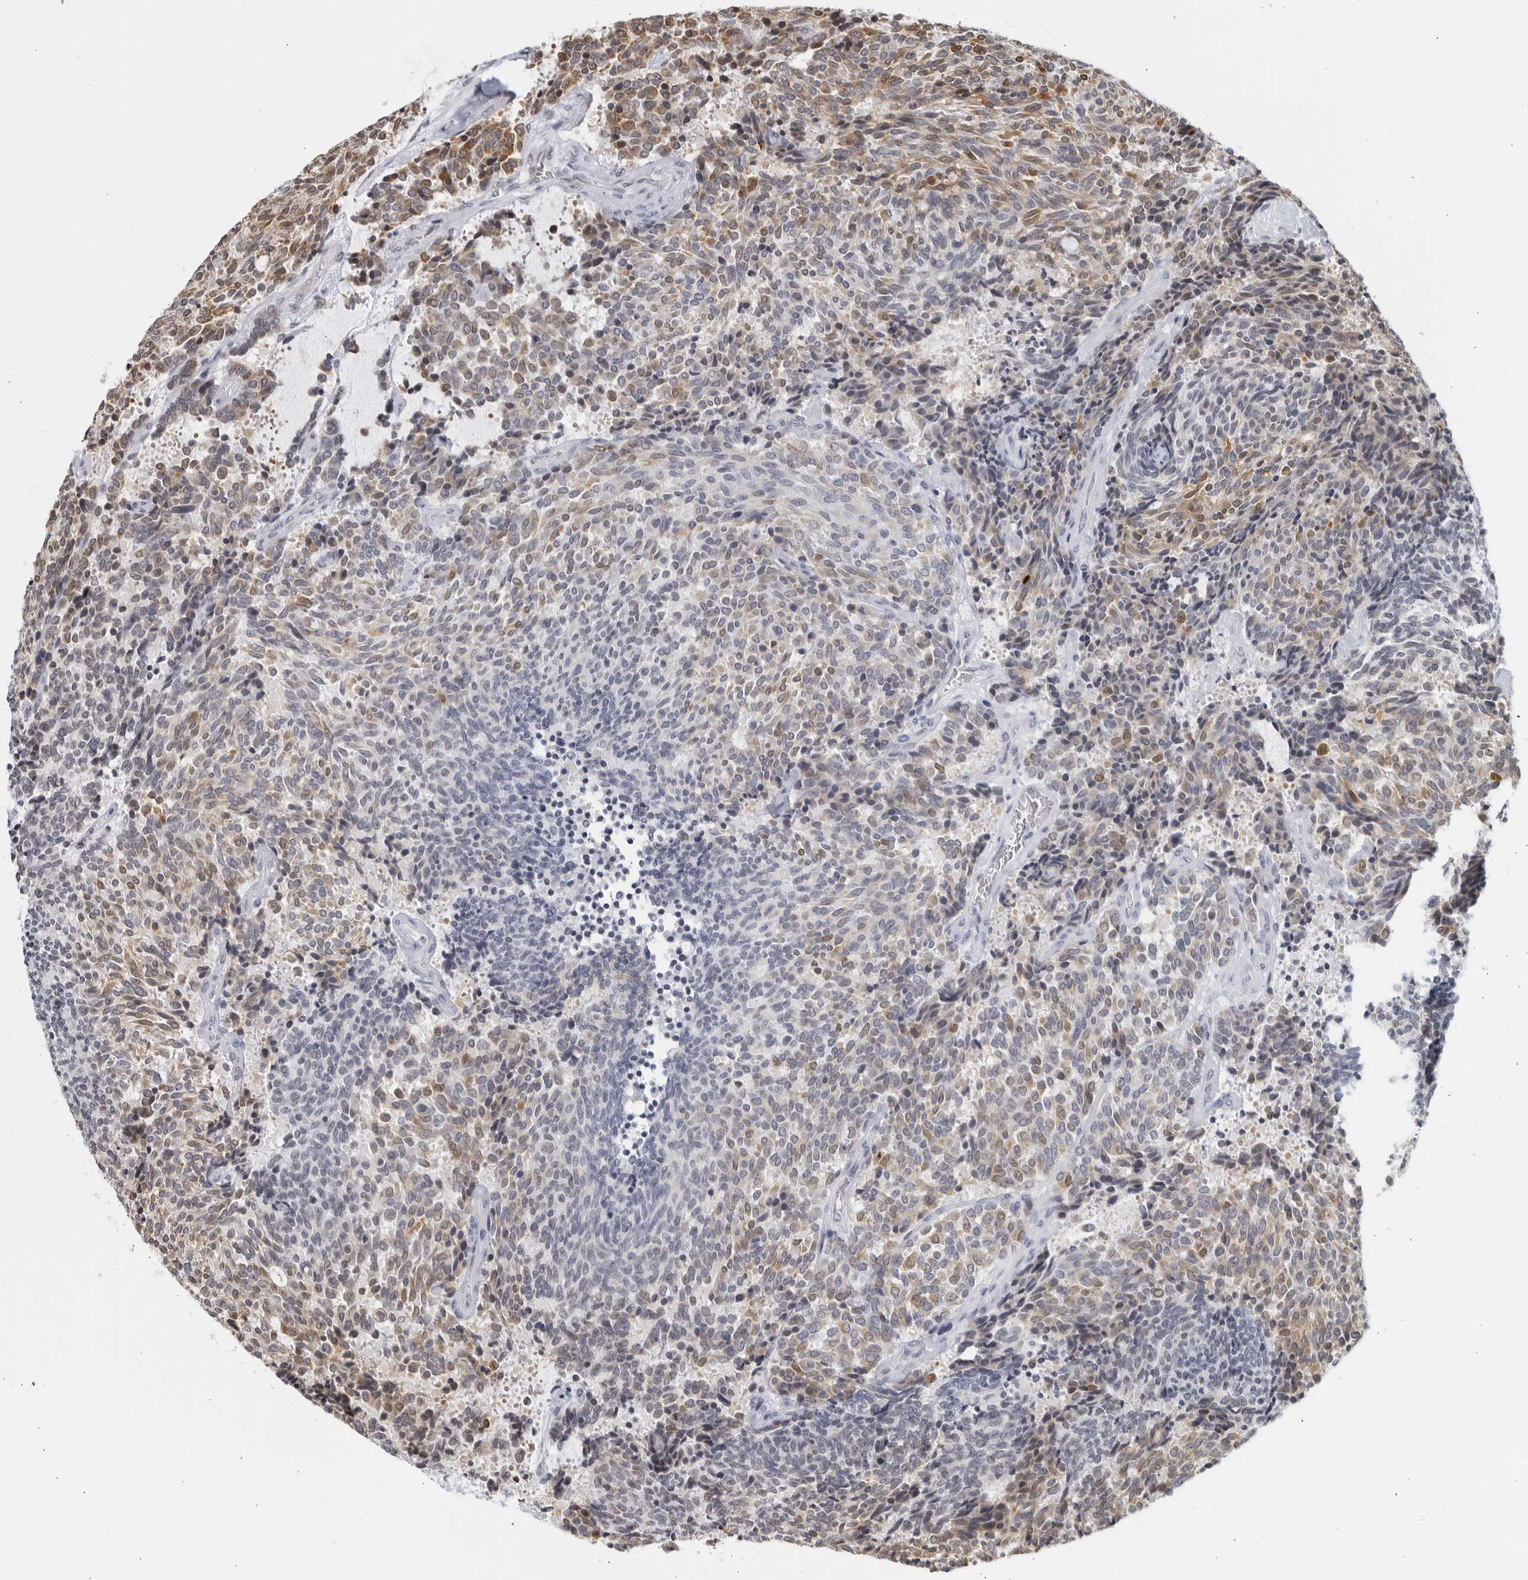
{"staining": {"intensity": "weak", "quantity": "25%-75%", "location": "cytoplasmic/membranous"}, "tissue": "carcinoid", "cell_type": "Tumor cells", "image_type": "cancer", "snomed": [{"axis": "morphology", "description": "Carcinoid, malignant, NOS"}, {"axis": "topography", "description": "Pancreas"}], "caption": "IHC of malignant carcinoid reveals low levels of weak cytoplasmic/membranous staining in approximately 25%-75% of tumor cells.", "gene": "RAB11FIP3", "patient": {"sex": "female", "age": 54}}